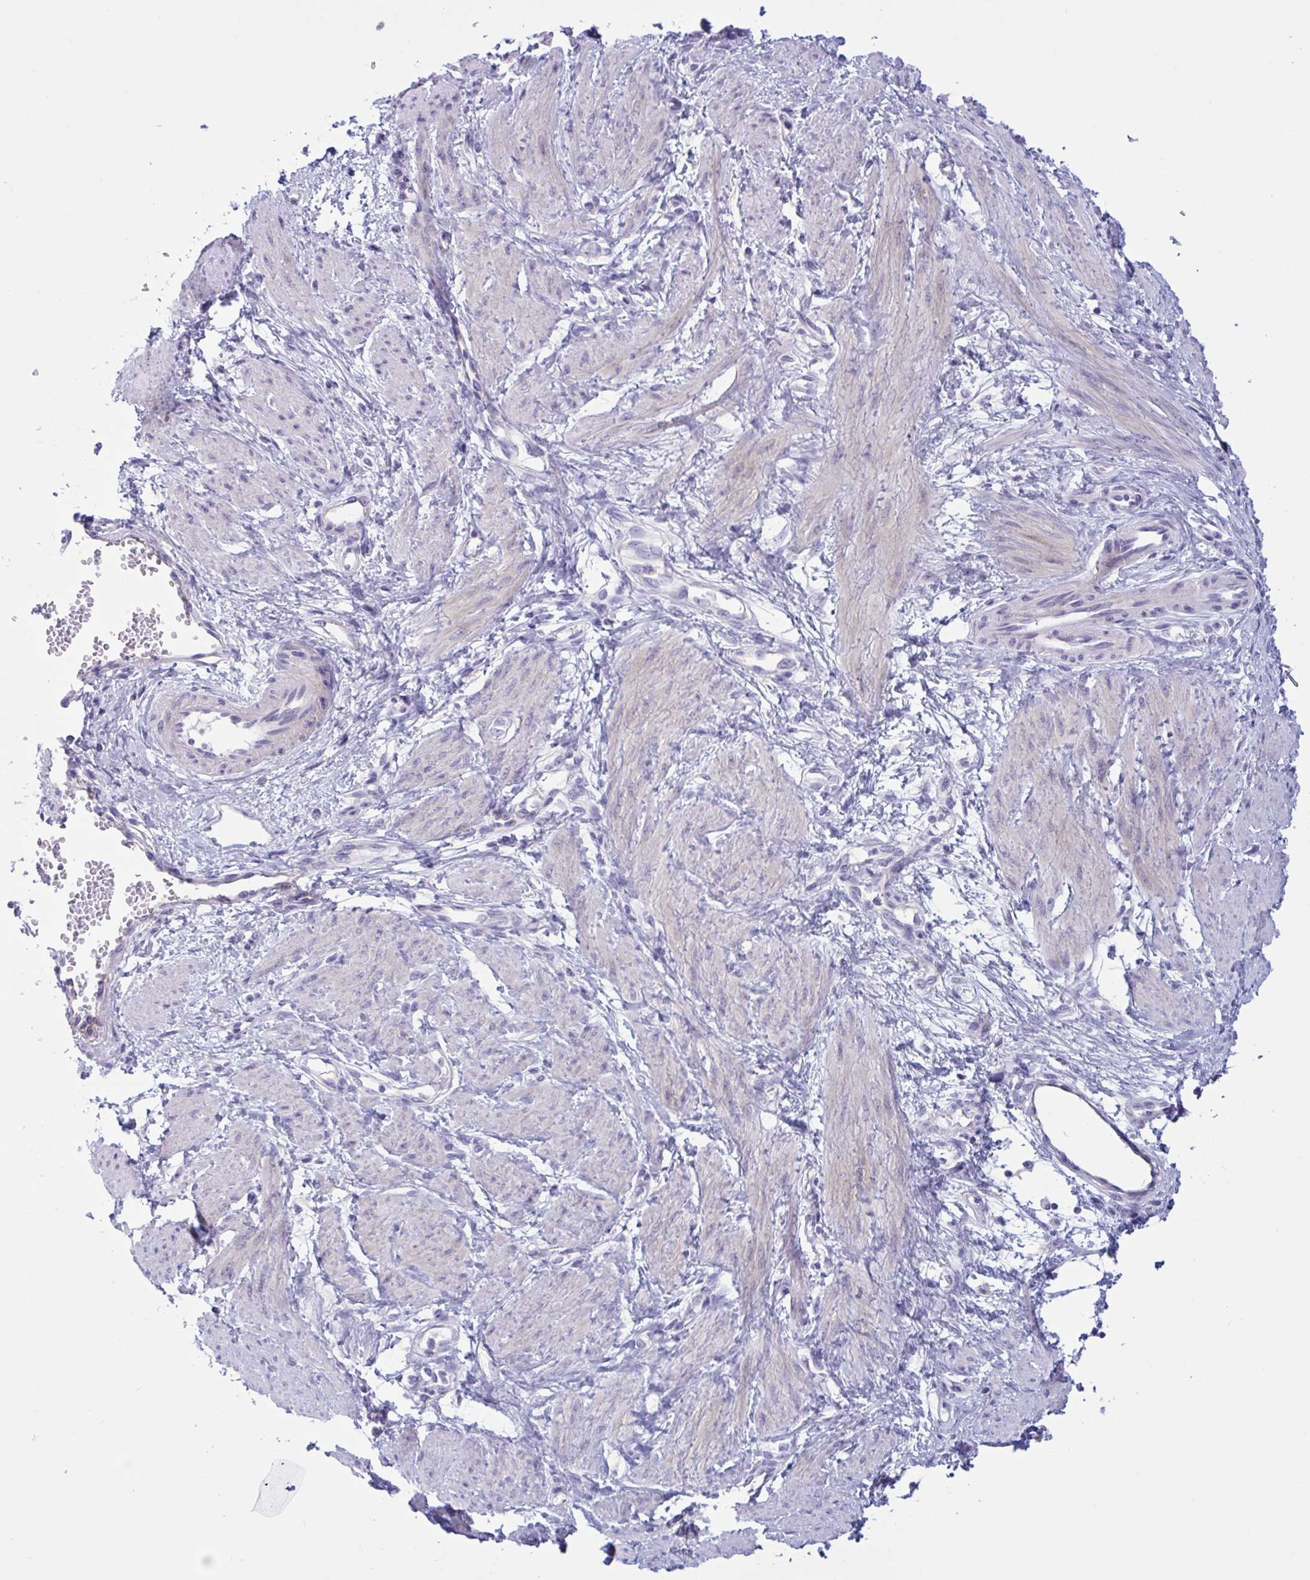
{"staining": {"intensity": "negative", "quantity": "none", "location": "none"}, "tissue": "smooth muscle", "cell_type": "Smooth muscle cells", "image_type": "normal", "snomed": [{"axis": "morphology", "description": "Normal tissue, NOS"}, {"axis": "topography", "description": "Smooth muscle"}, {"axis": "topography", "description": "Uterus"}], "caption": "Smooth muscle cells are negative for brown protein staining in normal smooth muscle.", "gene": "OXLD1", "patient": {"sex": "female", "age": 39}}